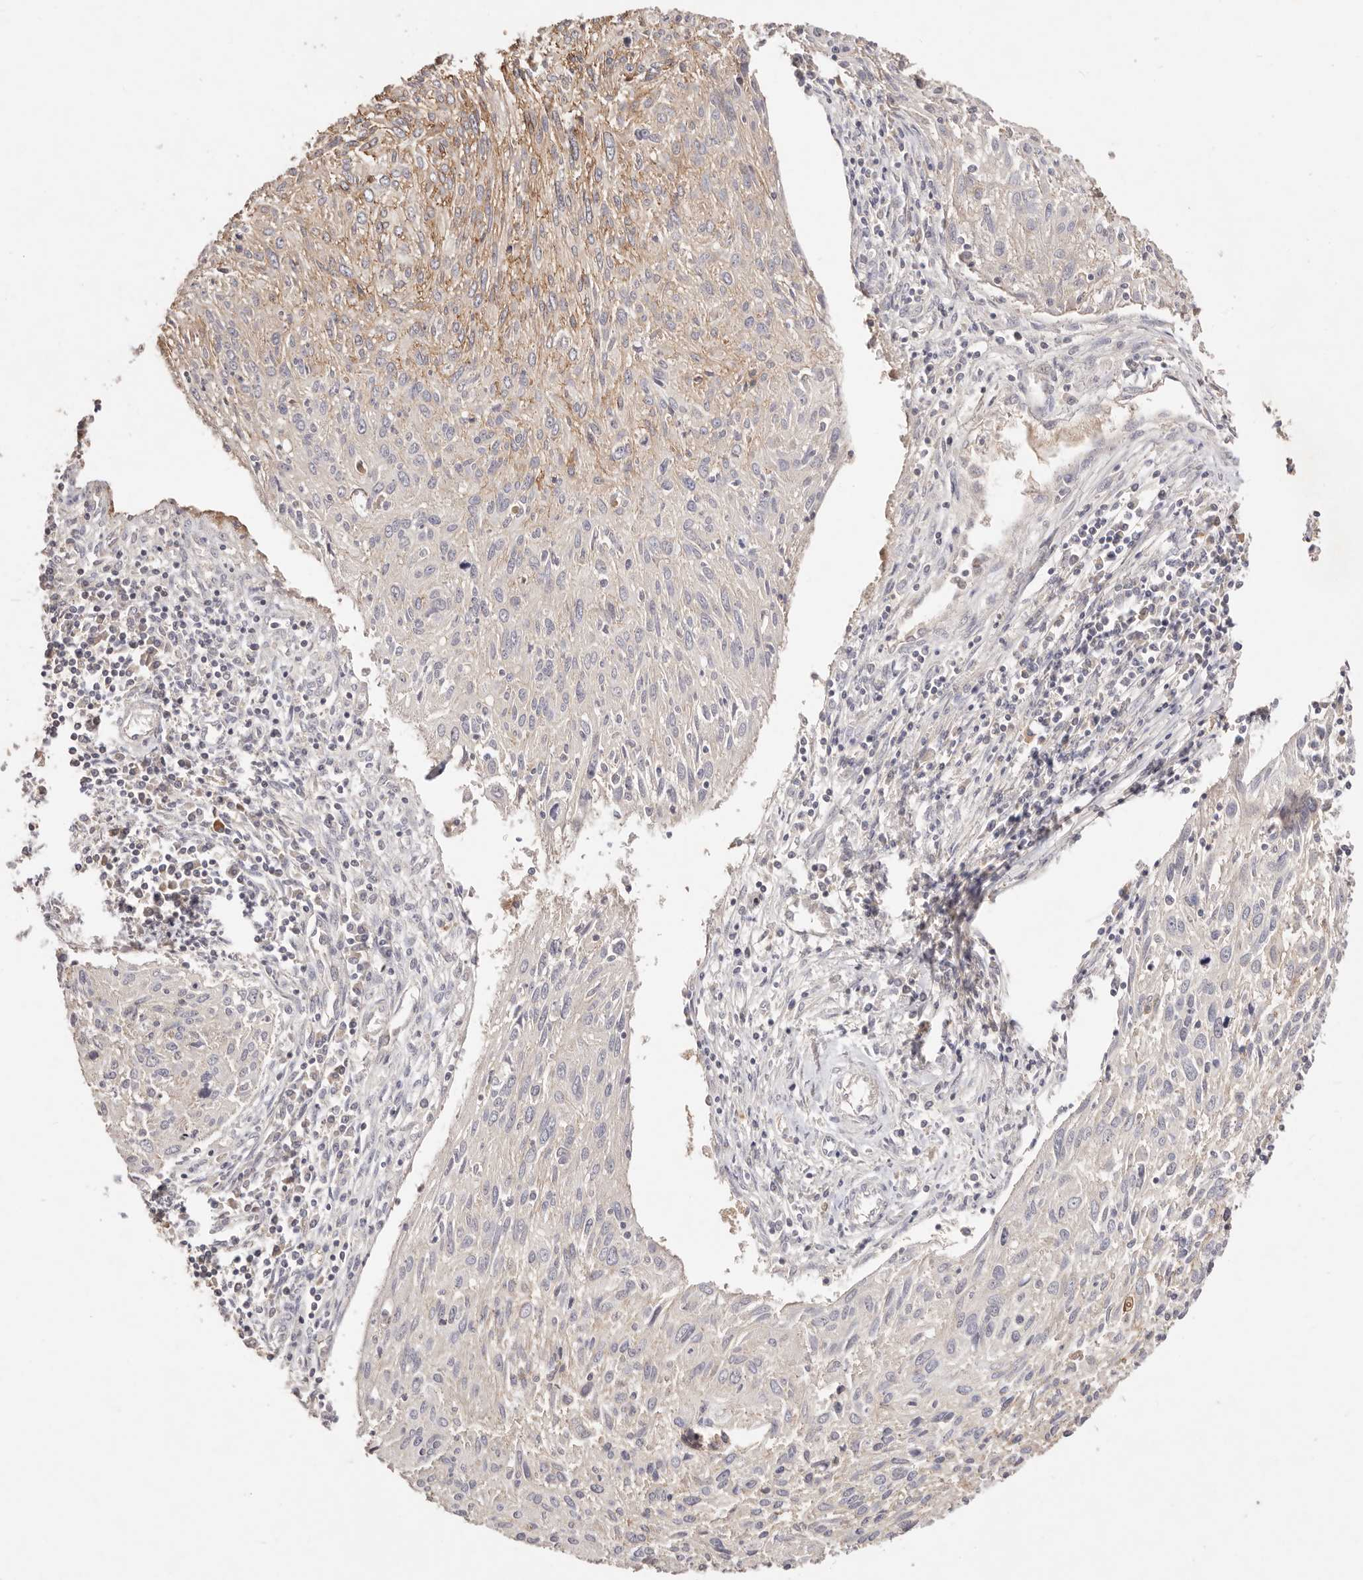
{"staining": {"intensity": "weak", "quantity": "<25%", "location": "cytoplasmic/membranous"}, "tissue": "cervical cancer", "cell_type": "Tumor cells", "image_type": "cancer", "snomed": [{"axis": "morphology", "description": "Squamous cell carcinoma, NOS"}, {"axis": "topography", "description": "Cervix"}], "caption": "DAB (3,3'-diaminobenzidine) immunohistochemical staining of cervical cancer demonstrates no significant positivity in tumor cells.", "gene": "CXADR", "patient": {"sex": "female", "age": 51}}